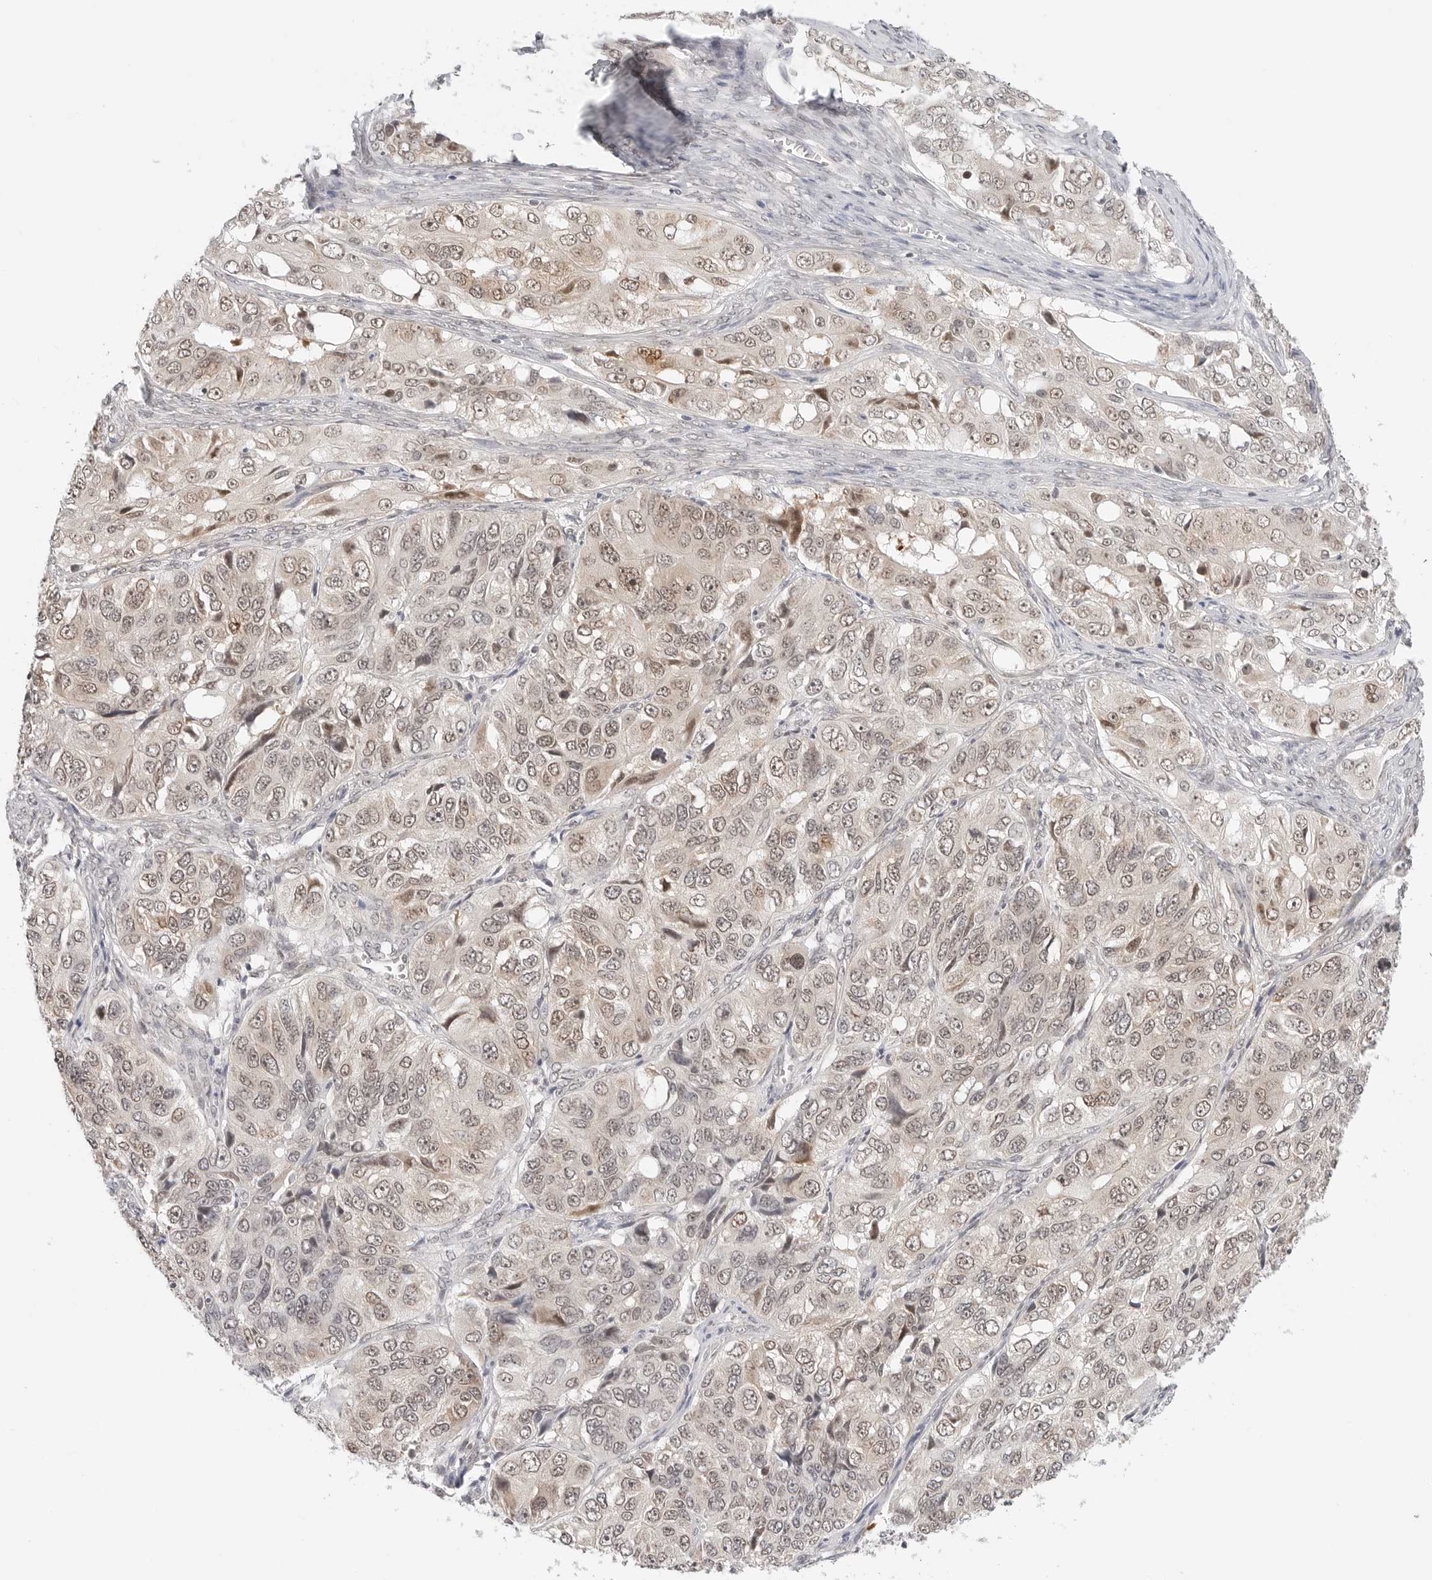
{"staining": {"intensity": "moderate", "quantity": "25%-75%", "location": "nuclear"}, "tissue": "ovarian cancer", "cell_type": "Tumor cells", "image_type": "cancer", "snomed": [{"axis": "morphology", "description": "Carcinoma, endometroid"}, {"axis": "topography", "description": "Ovary"}], "caption": "An image showing moderate nuclear positivity in approximately 25%-75% of tumor cells in endometroid carcinoma (ovarian), as visualized by brown immunohistochemical staining.", "gene": "METAP1", "patient": {"sex": "female", "age": 51}}